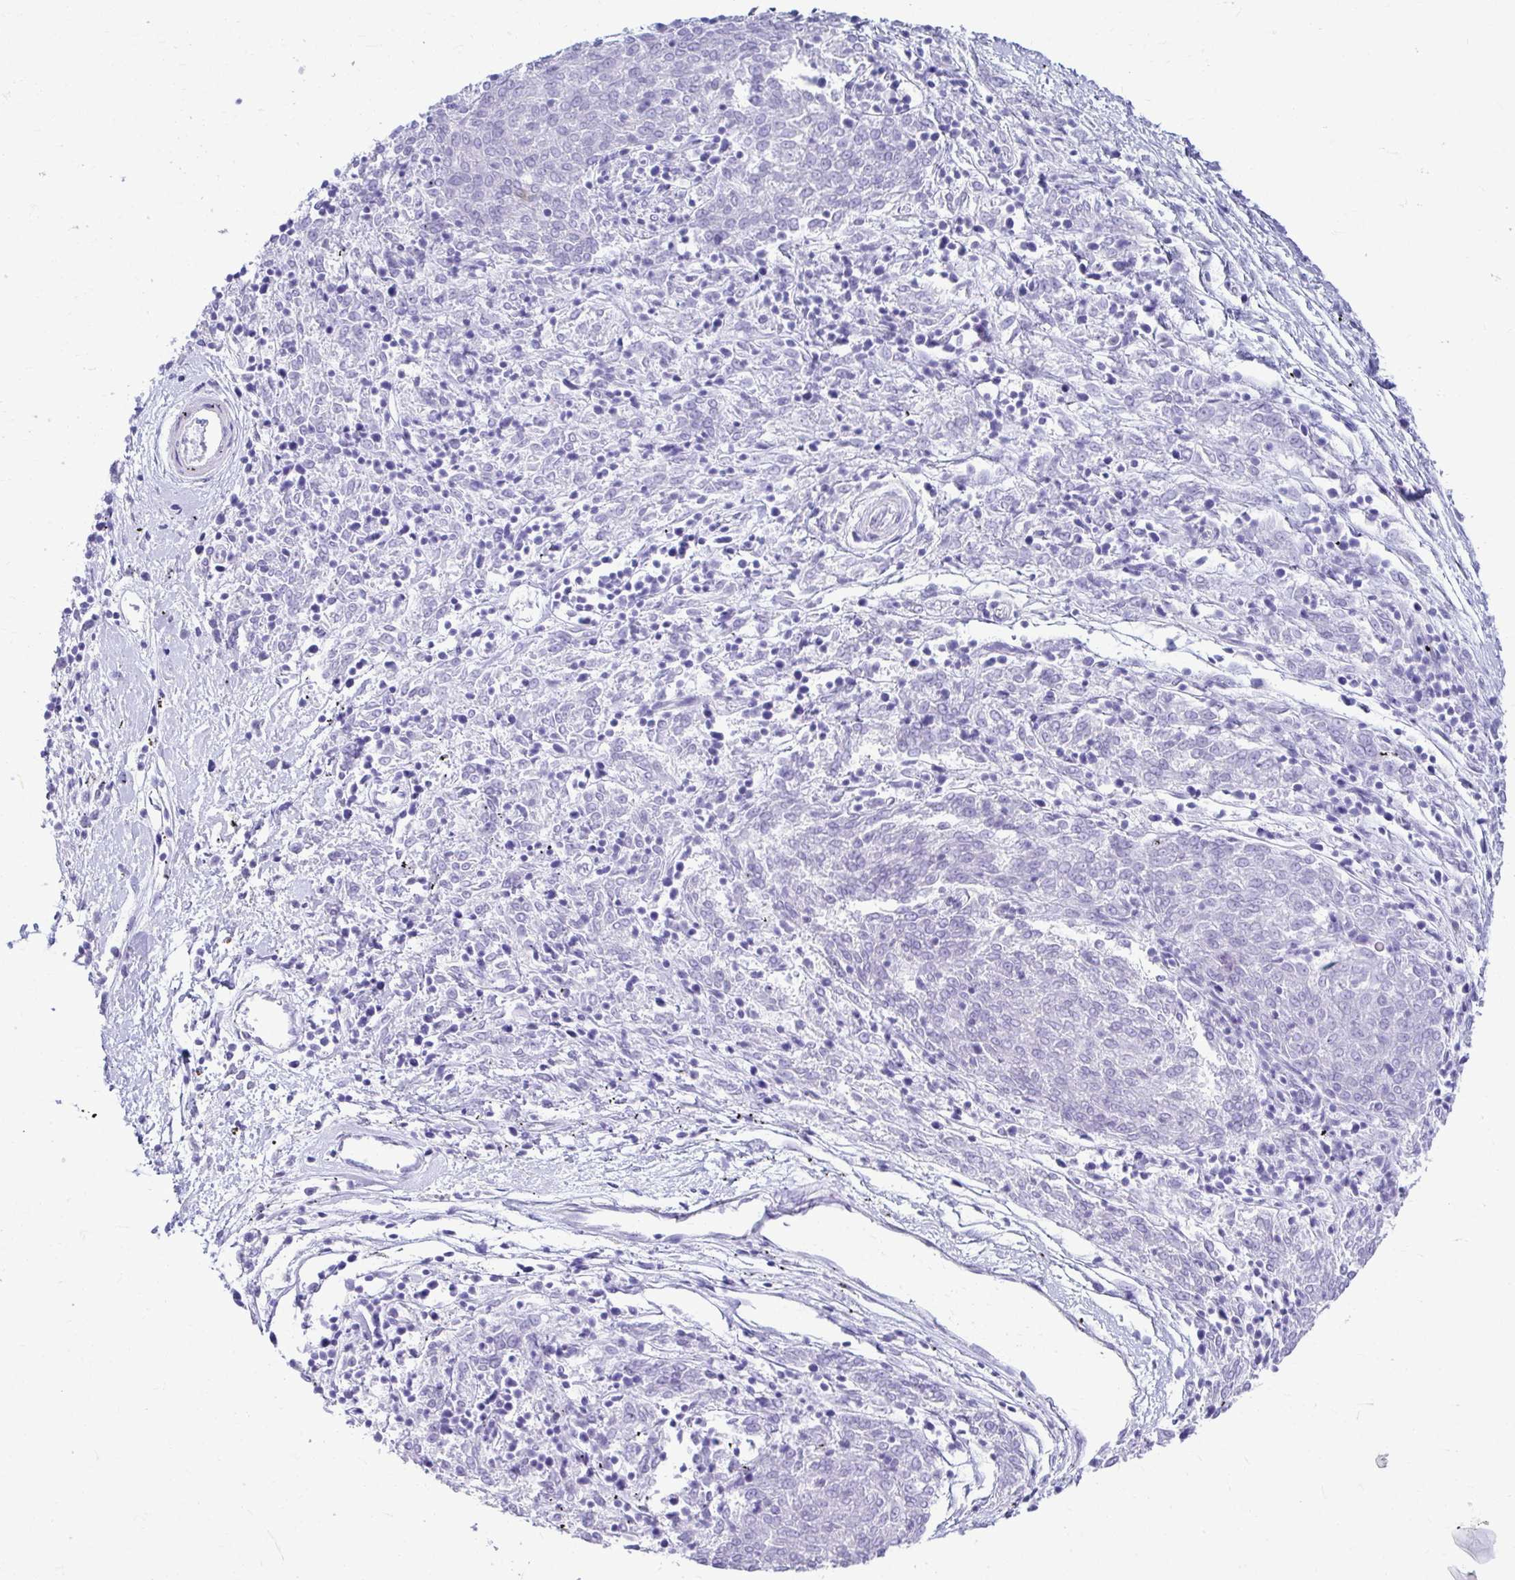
{"staining": {"intensity": "negative", "quantity": "none", "location": "none"}, "tissue": "melanoma", "cell_type": "Tumor cells", "image_type": "cancer", "snomed": [{"axis": "morphology", "description": "Malignant melanoma, NOS"}, {"axis": "topography", "description": "Skin"}], "caption": "An immunohistochemistry image of melanoma is shown. There is no staining in tumor cells of melanoma.", "gene": "ATP4B", "patient": {"sex": "female", "age": 72}}